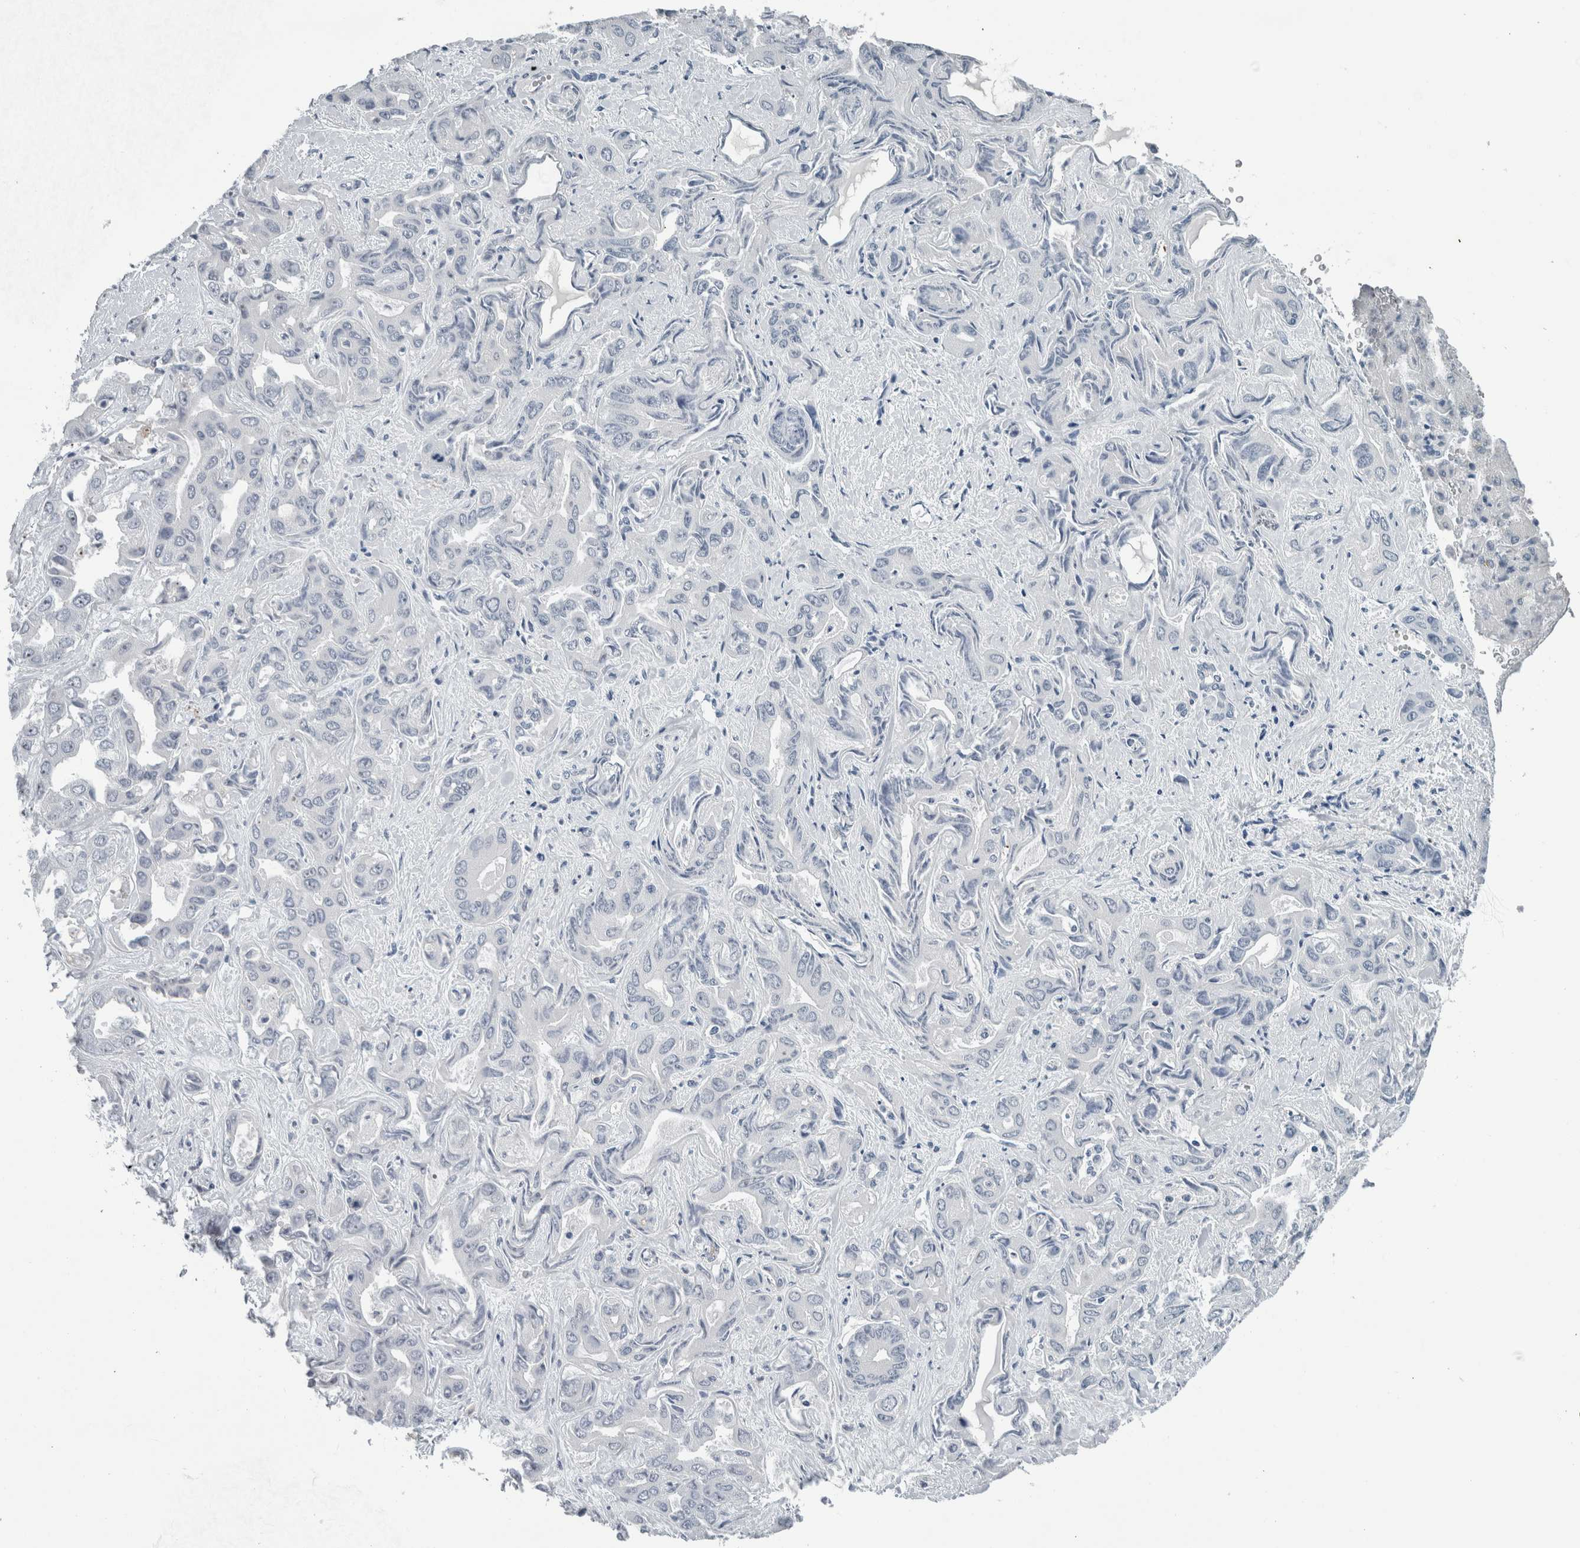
{"staining": {"intensity": "negative", "quantity": "none", "location": "none"}, "tissue": "liver cancer", "cell_type": "Tumor cells", "image_type": "cancer", "snomed": [{"axis": "morphology", "description": "Cholangiocarcinoma"}, {"axis": "topography", "description": "Liver"}], "caption": "A high-resolution photomicrograph shows immunohistochemistry (IHC) staining of liver cancer (cholangiocarcinoma), which demonstrates no significant positivity in tumor cells.", "gene": "UTP6", "patient": {"sex": "female", "age": 52}}